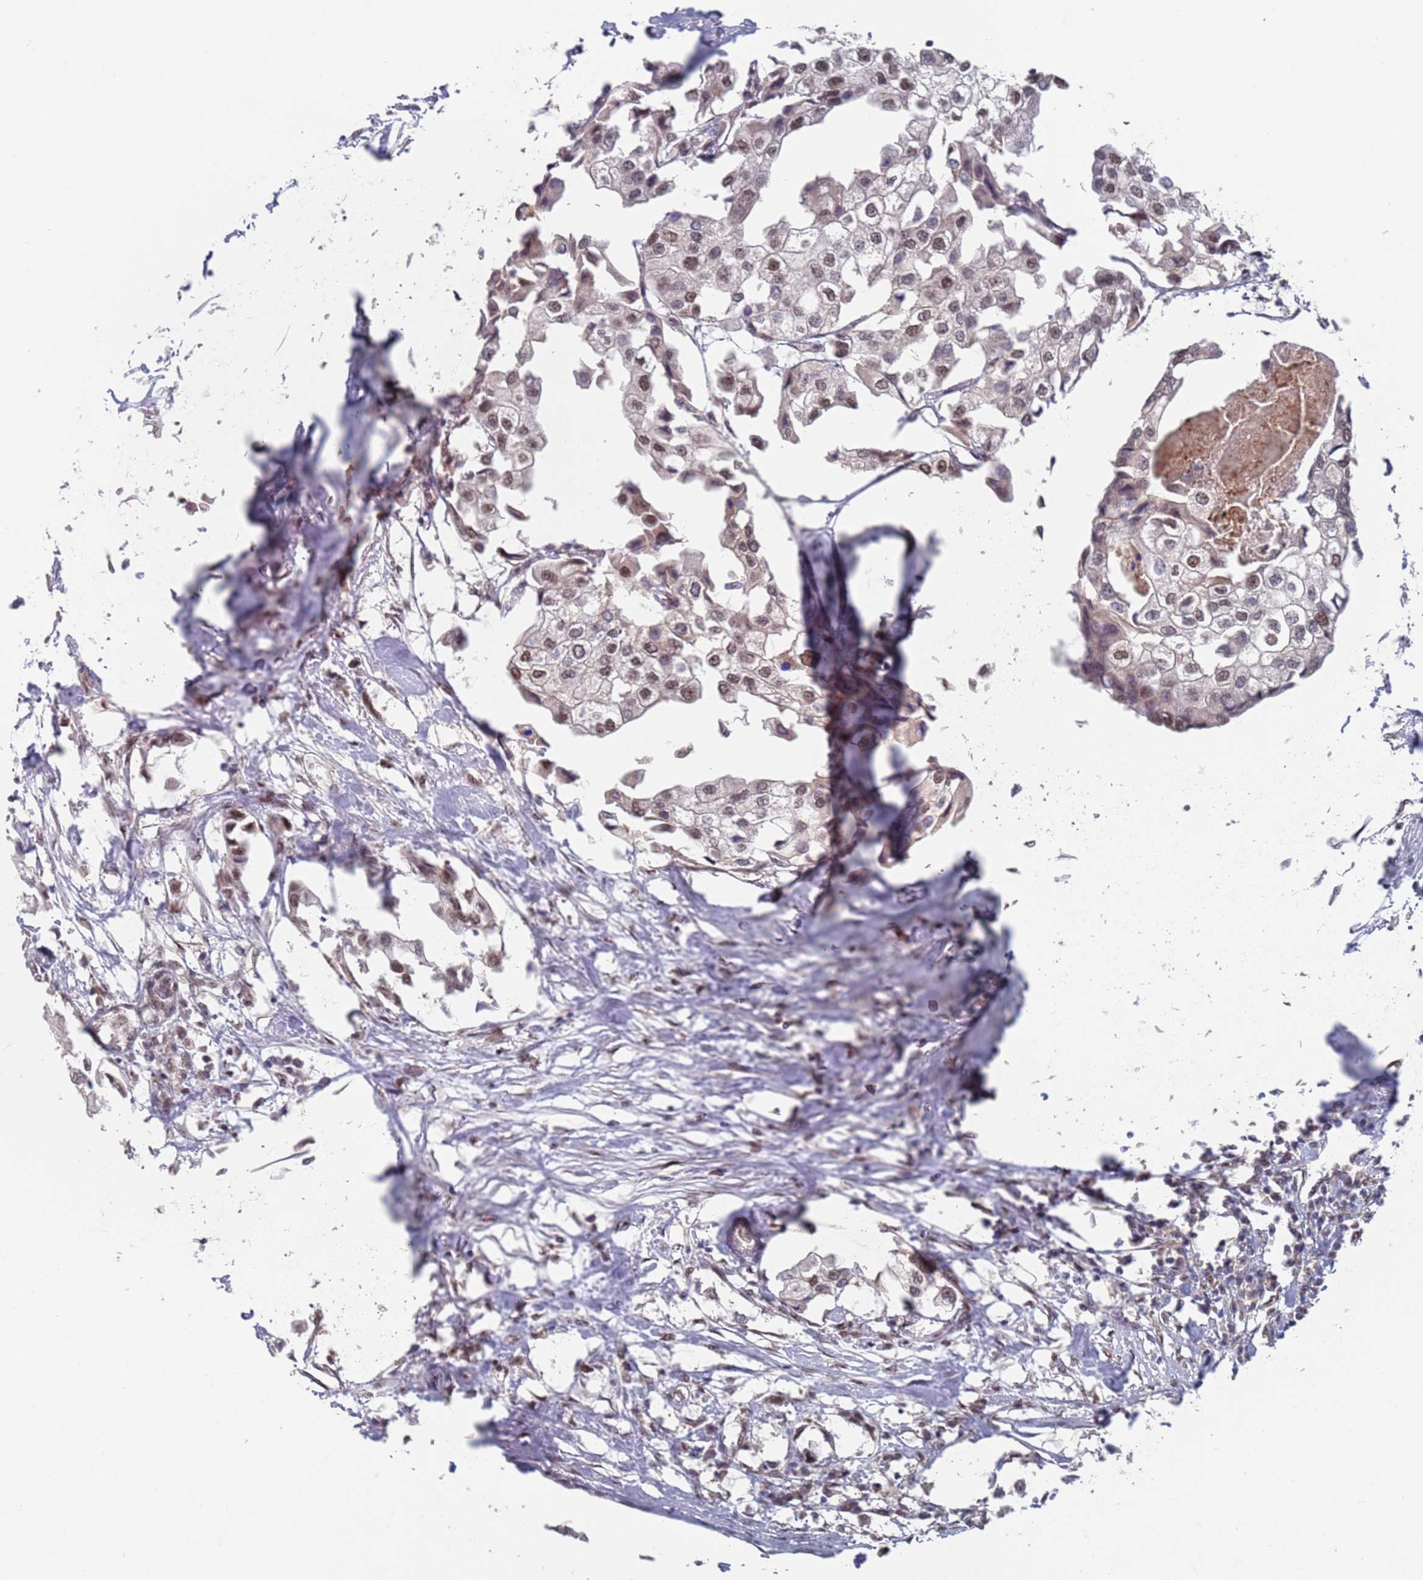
{"staining": {"intensity": "weak", "quantity": ">75%", "location": "nuclear"}, "tissue": "urothelial cancer", "cell_type": "Tumor cells", "image_type": "cancer", "snomed": [{"axis": "morphology", "description": "Urothelial carcinoma, High grade"}, {"axis": "topography", "description": "Urinary bladder"}], "caption": "IHC image of urothelial carcinoma (high-grade) stained for a protein (brown), which demonstrates low levels of weak nuclear expression in approximately >75% of tumor cells.", "gene": "RPP25", "patient": {"sex": "male", "age": 64}}